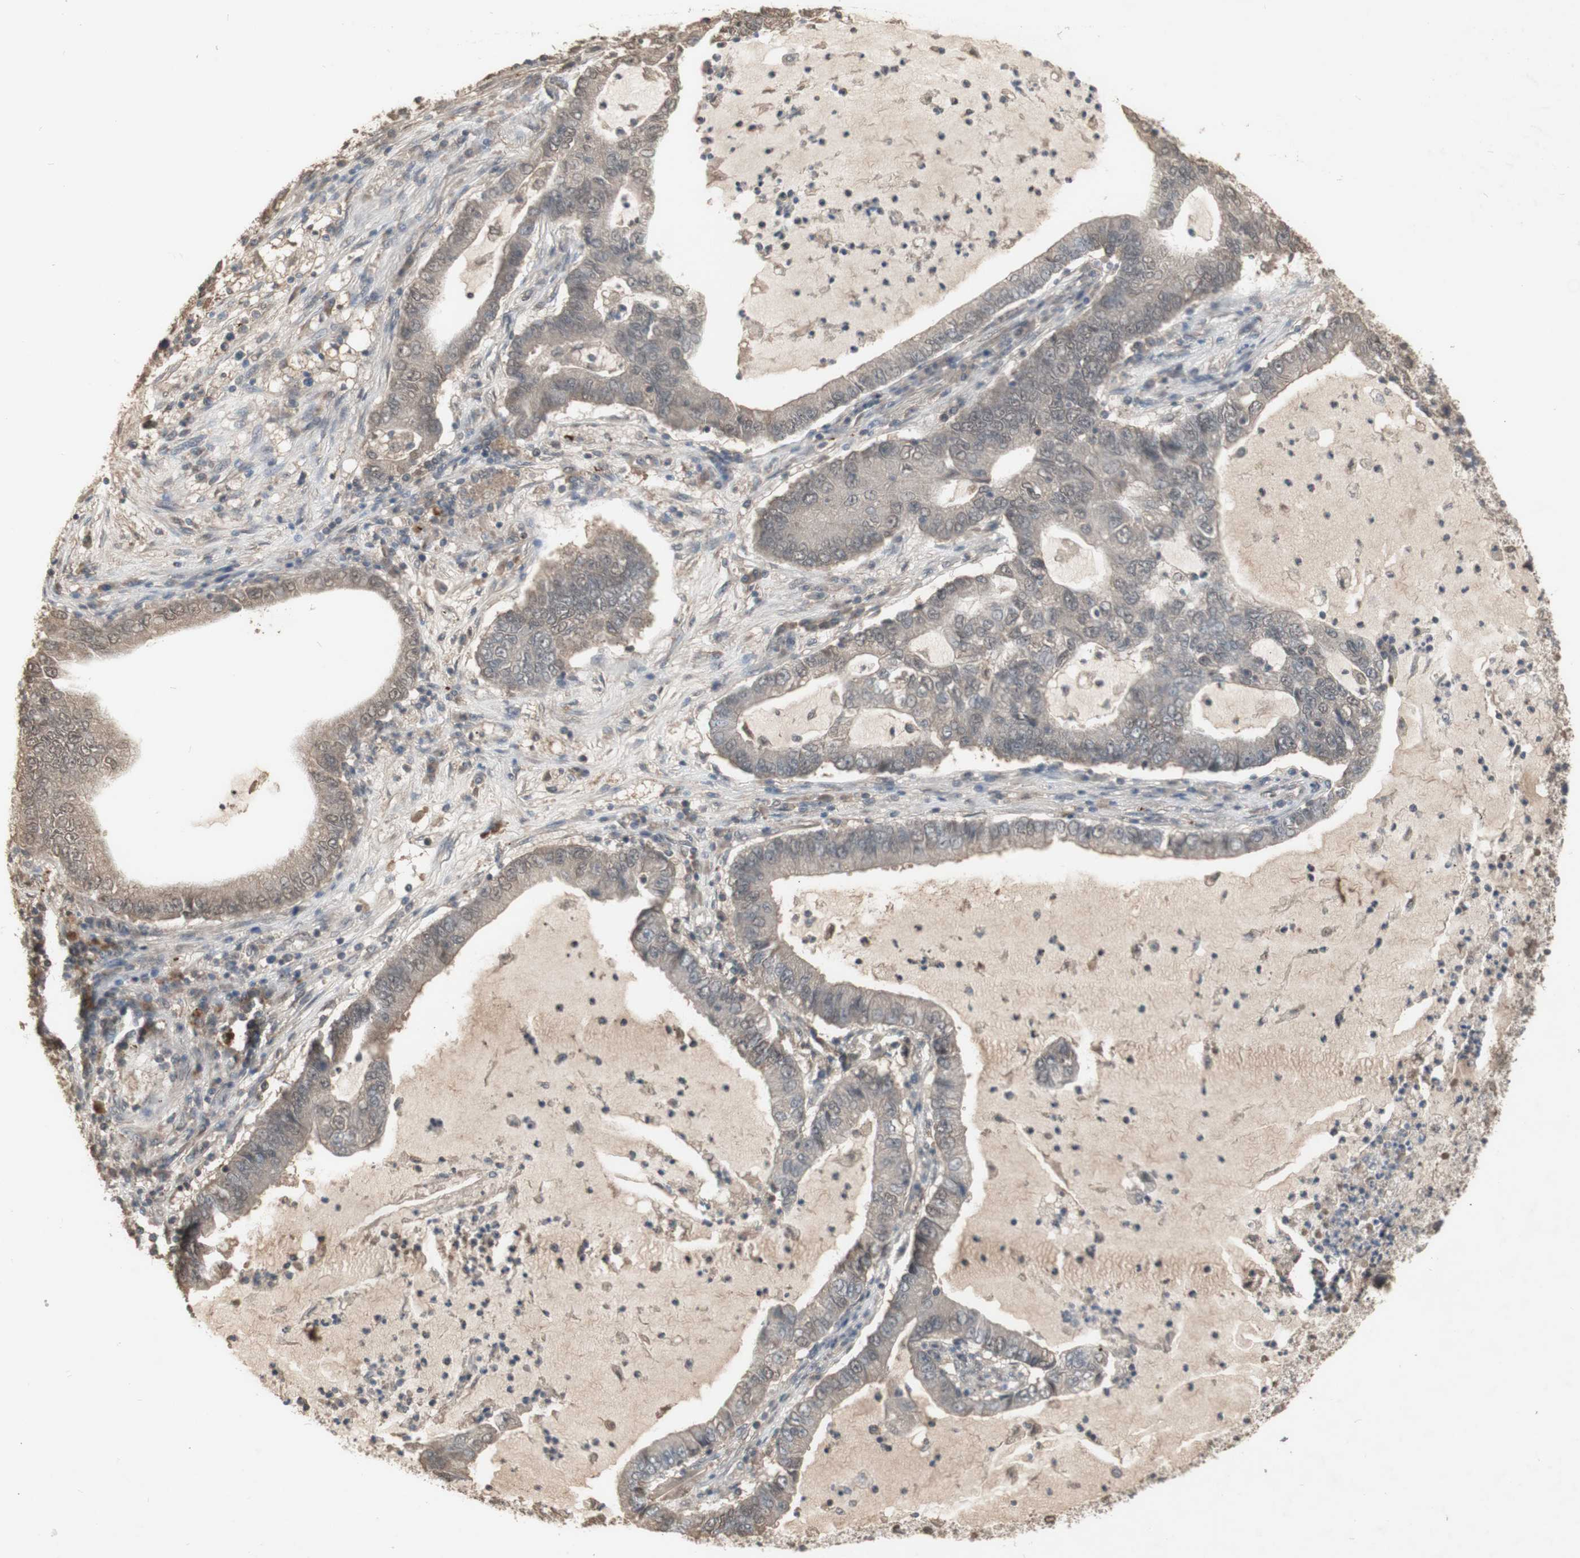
{"staining": {"intensity": "weak", "quantity": ">75%", "location": "cytoplasmic/membranous"}, "tissue": "lung cancer", "cell_type": "Tumor cells", "image_type": "cancer", "snomed": [{"axis": "morphology", "description": "Adenocarcinoma, NOS"}, {"axis": "topography", "description": "Lung"}], "caption": "This histopathology image exhibits adenocarcinoma (lung) stained with immunohistochemistry (IHC) to label a protein in brown. The cytoplasmic/membranous of tumor cells show weak positivity for the protein. Nuclei are counter-stained blue.", "gene": "ALOX12", "patient": {"sex": "female", "age": 51}}